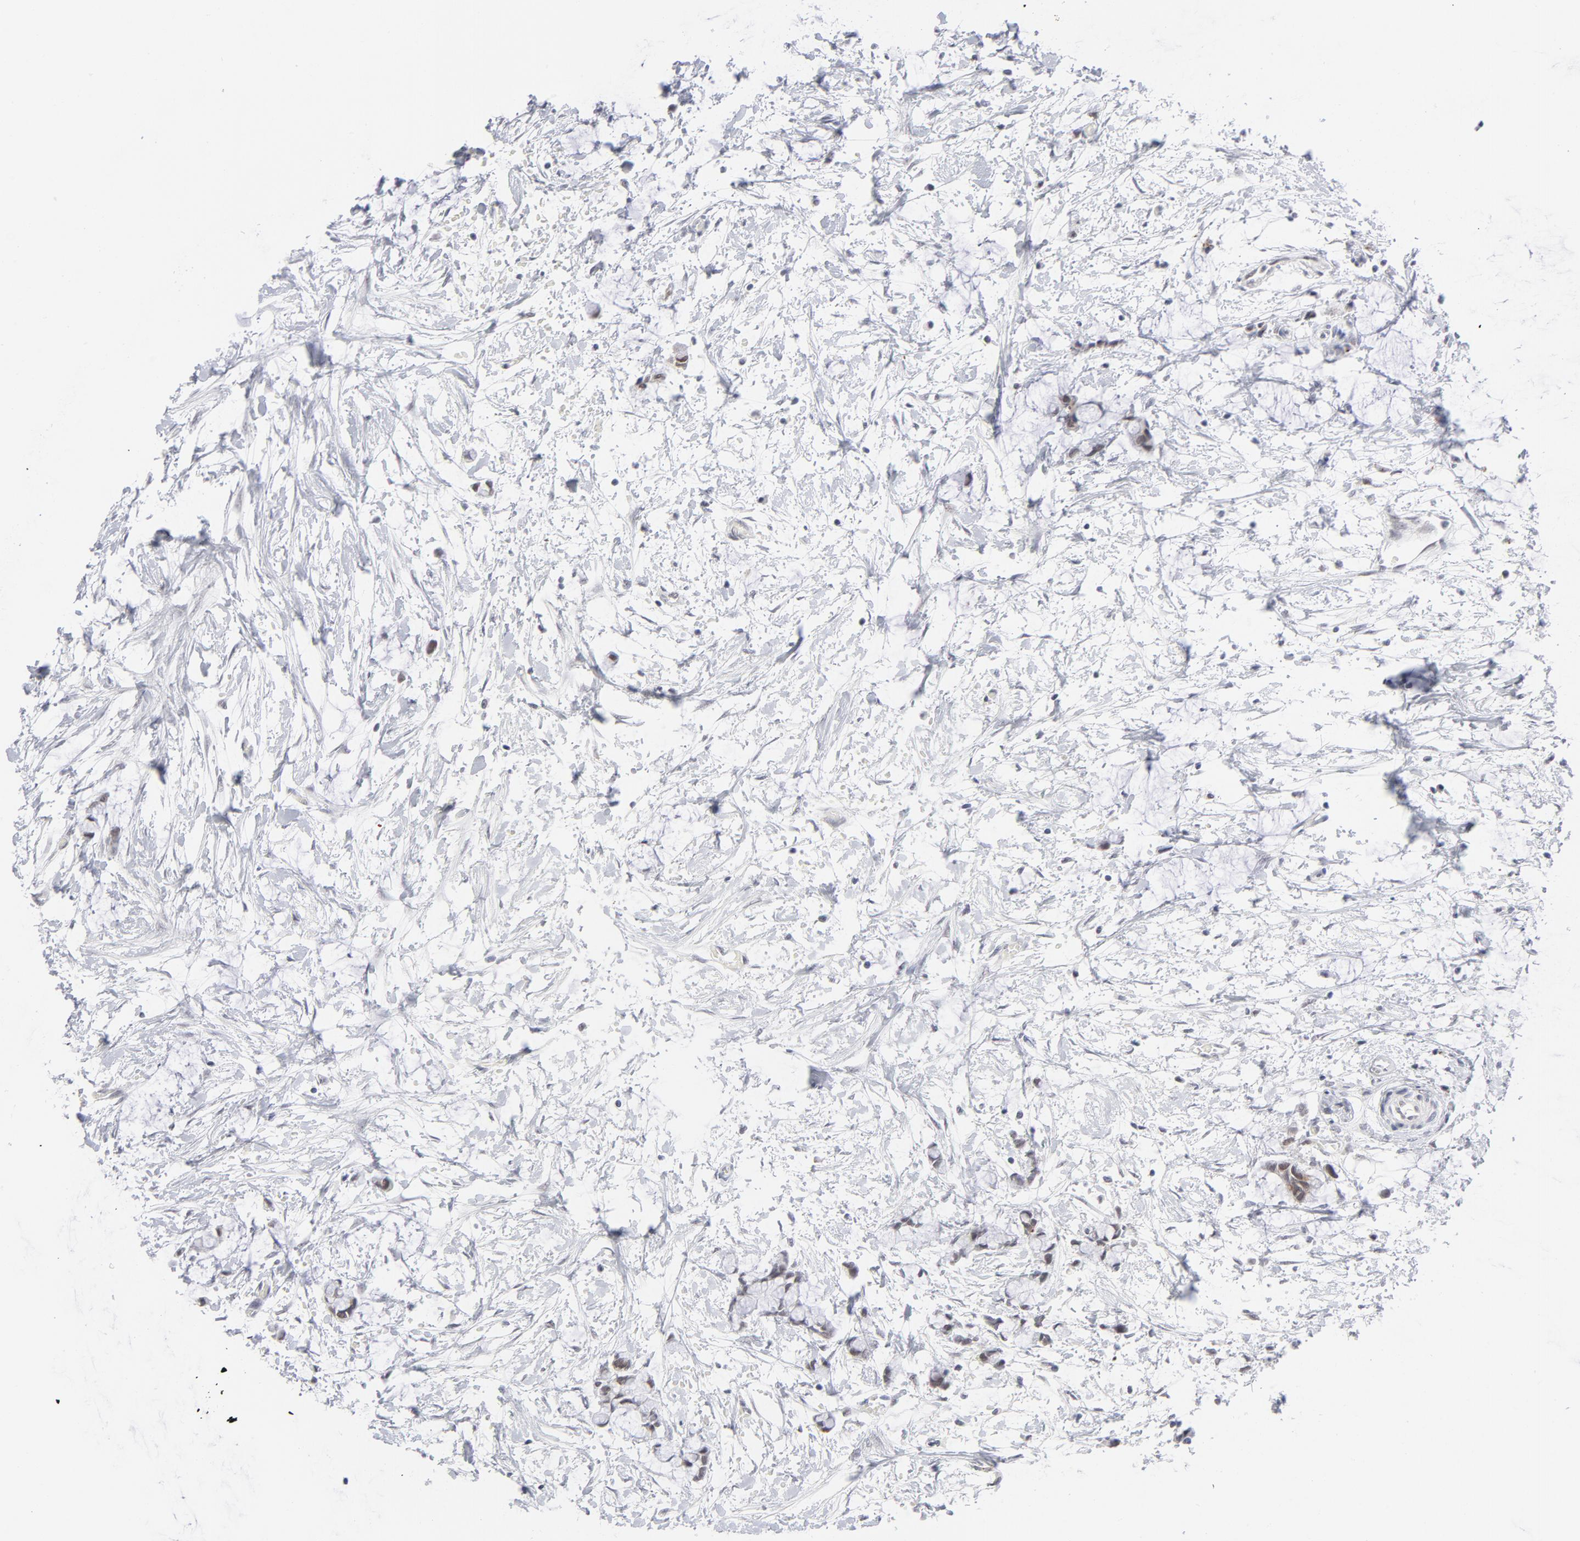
{"staining": {"intensity": "weak", "quantity": ">75%", "location": "nuclear"}, "tissue": "colorectal cancer", "cell_type": "Tumor cells", "image_type": "cancer", "snomed": [{"axis": "morphology", "description": "Normal tissue, NOS"}, {"axis": "morphology", "description": "Adenocarcinoma, NOS"}, {"axis": "topography", "description": "Colon"}, {"axis": "topography", "description": "Peripheral nerve tissue"}], "caption": "DAB immunohistochemical staining of colorectal cancer shows weak nuclear protein expression in about >75% of tumor cells.", "gene": "BAP1", "patient": {"sex": "male", "age": 14}}